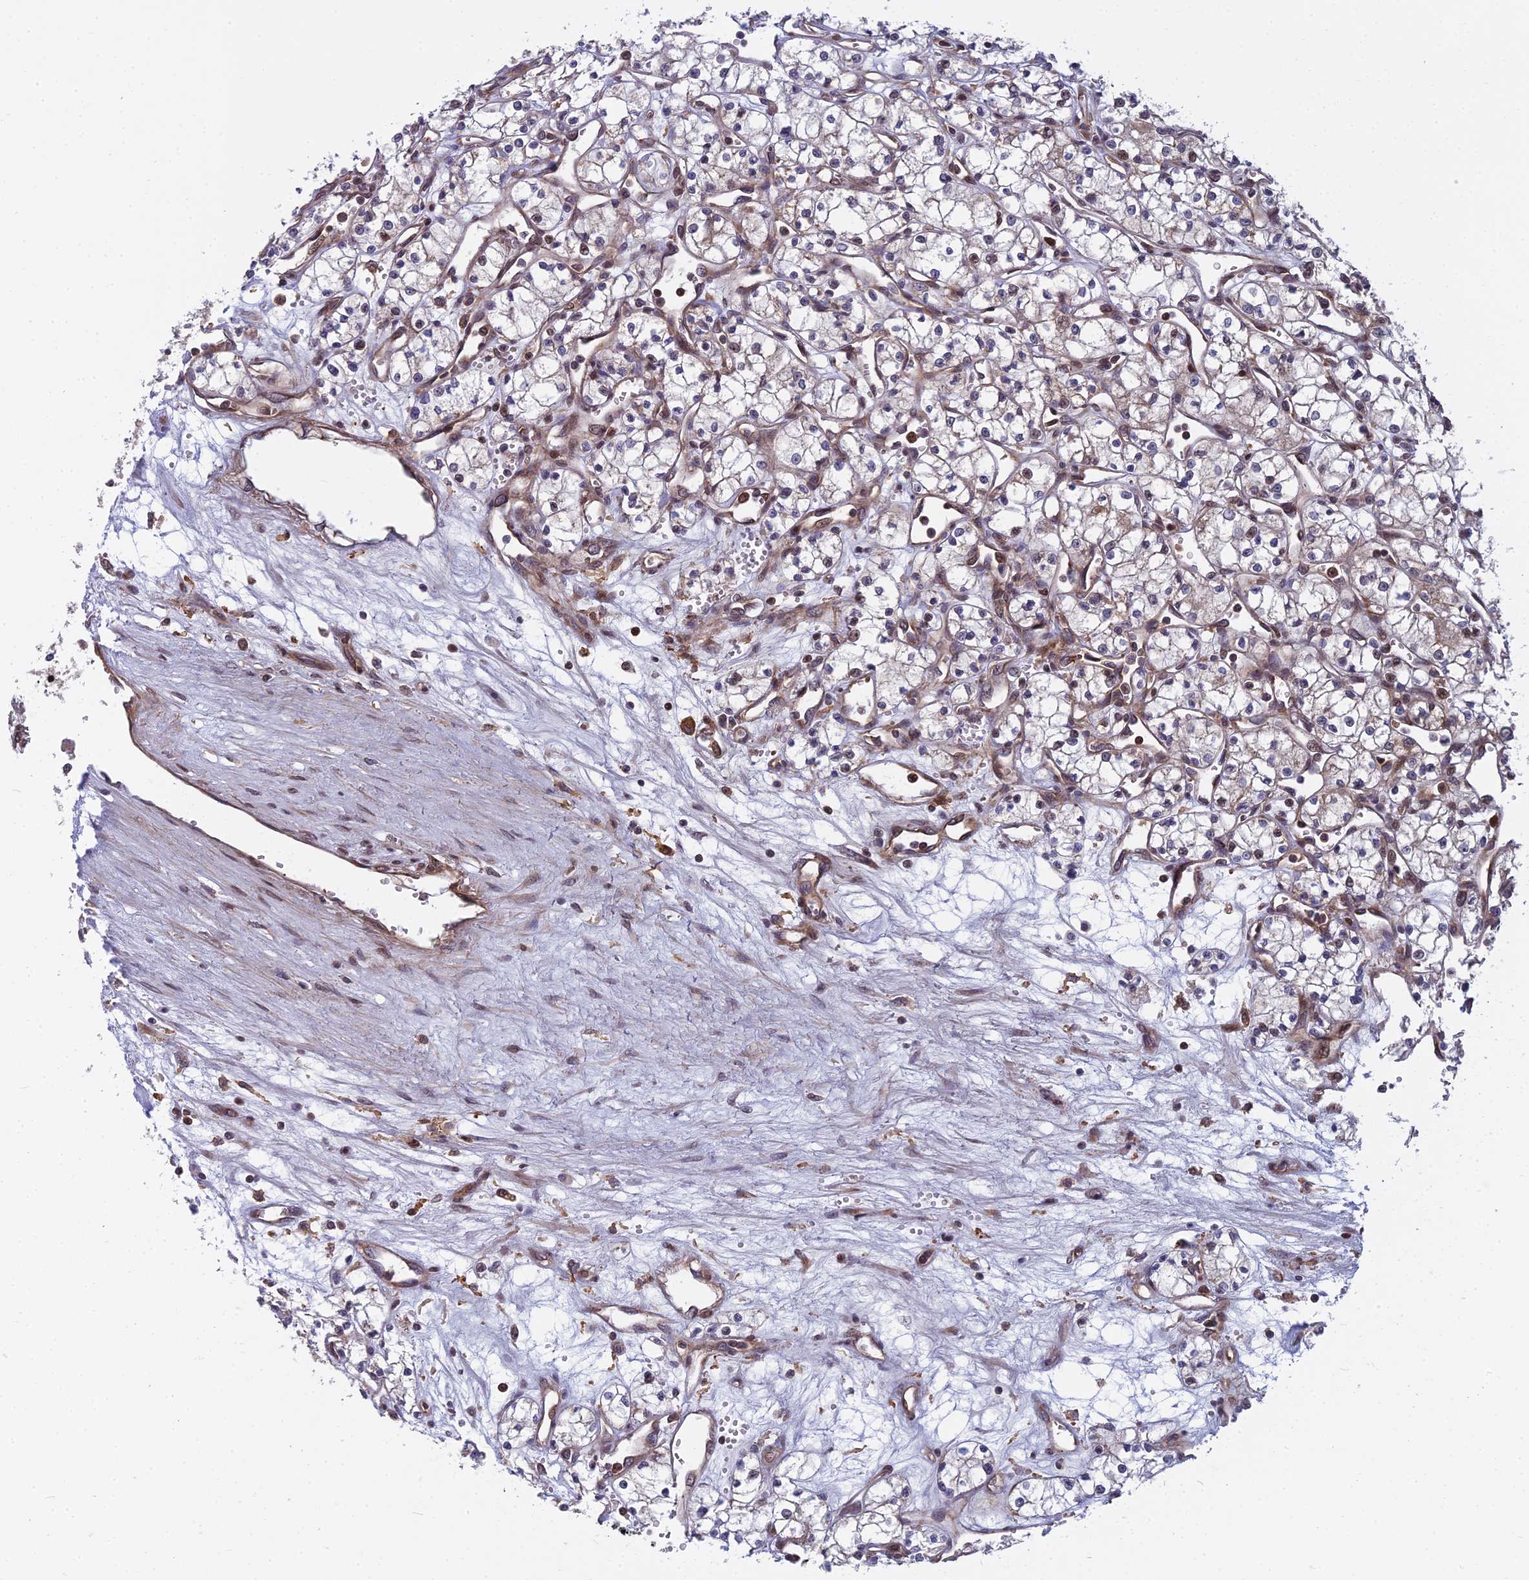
{"staining": {"intensity": "moderate", "quantity": "<25%", "location": "nuclear"}, "tissue": "renal cancer", "cell_type": "Tumor cells", "image_type": "cancer", "snomed": [{"axis": "morphology", "description": "Adenocarcinoma, NOS"}, {"axis": "topography", "description": "Kidney"}], "caption": "Immunohistochemical staining of human renal cancer (adenocarcinoma) reveals low levels of moderate nuclear protein expression in approximately <25% of tumor cells. Immunohistochemistry stains the protein in brown and the nuclei are stained blue.", "gene": "COMMD2", "patient": {"sex": "male", "age": 59}}